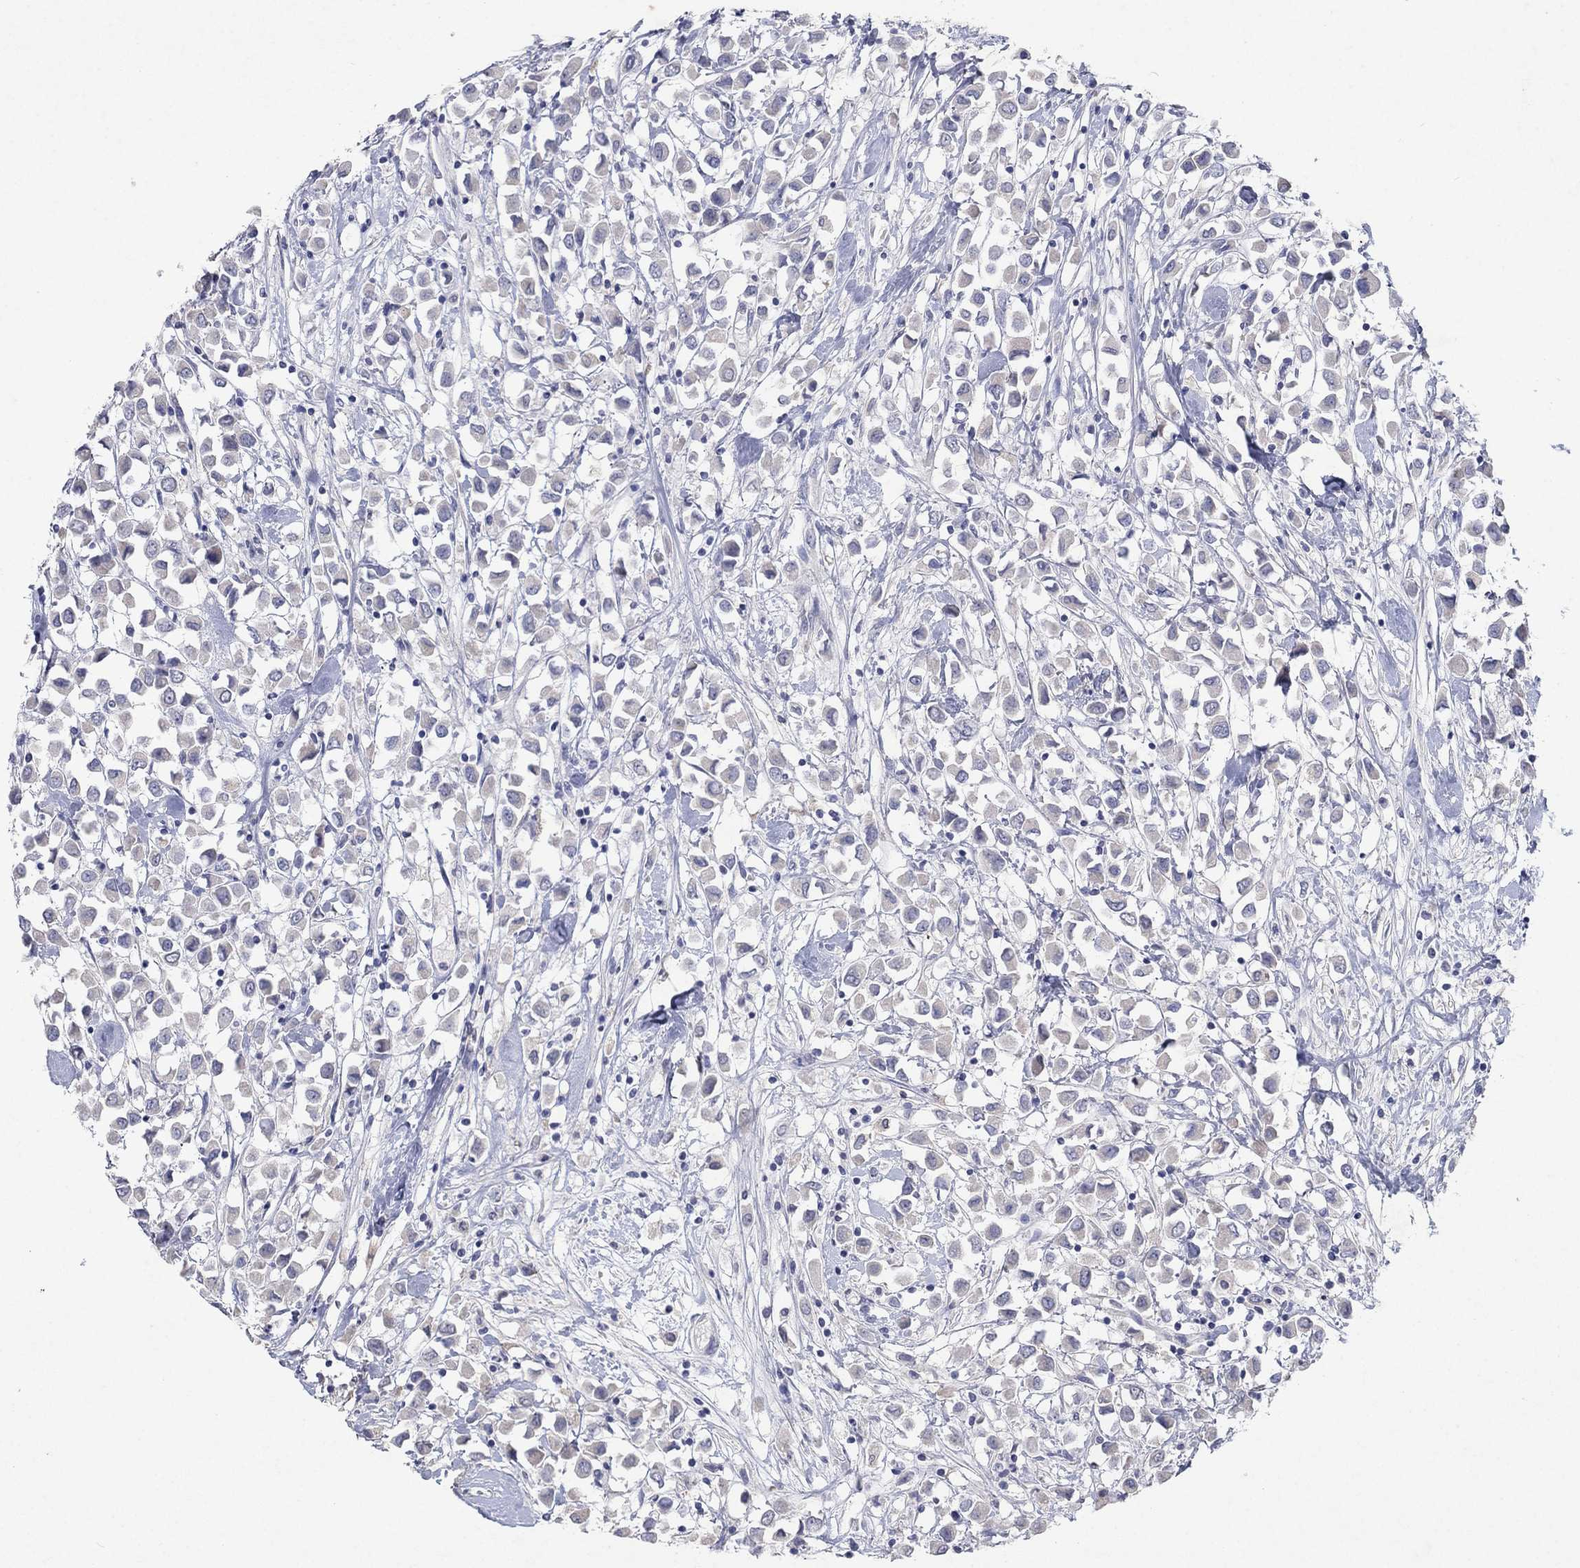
{"staining": {"intensity": "negative", "quantity": "none", "location": "none"}, "tissue": "breast cancer", "cell_type": "Tumor cells", "image_type": "cancer", "snomed": [{"axis": "morphology", "description": "Duct carcinoma"}, {"axis": "topography", "description": "Breast"}], "caption": "This is an immunohistochemistry (IHC) photomicrograph of breast cancer. There is no positivity in tumor cells.", "gene": "KRT40", "patient": {"sex": "female", "age": 61}}